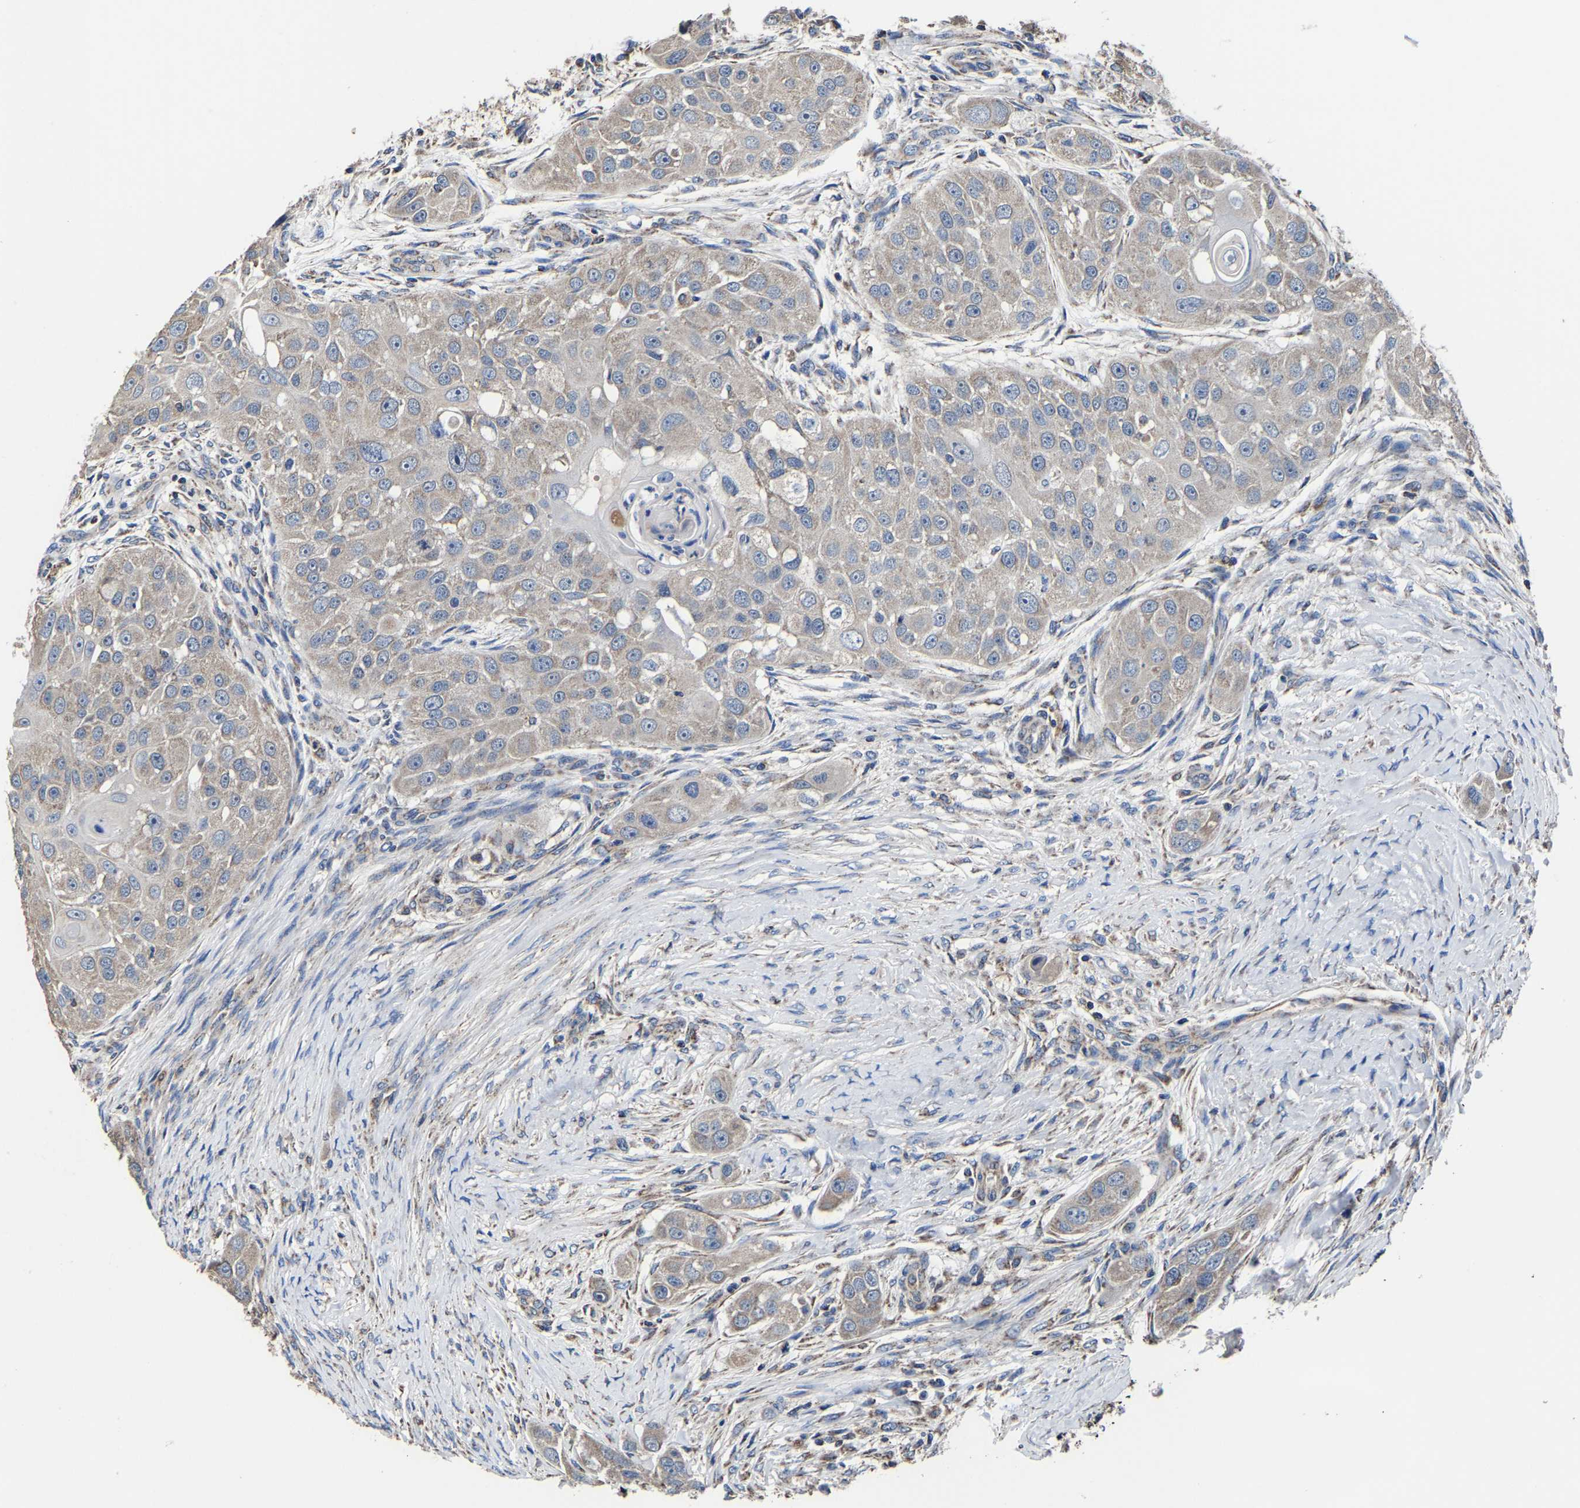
{"staining": {"intensity": "weak", "quantity": ">75%", "location": "cytoplasmic/membranous"}, "tissue": "head and neck cancer", "cell_type": "Tumor cells", "image_type": "cancer", "snomed": [{"axis": "morphology", "description": "Normal tissue, NOS"}, {"axis": "morphology", "description": "Squamous cell carcinoma, NOS"}, {"axis": "topography", "description": "Skeletal muscle"}, {"axis": "topography", "description": "Head-Neck"}], "caption": "Immunohistochemical staining of head and neck cancer shows low levels of weak cytoplasmic/membranous protein staining in approximately >75% of tumor cells.", "gene": "ZCCHC7", "patient": {"sex": "male", "age": 51}}